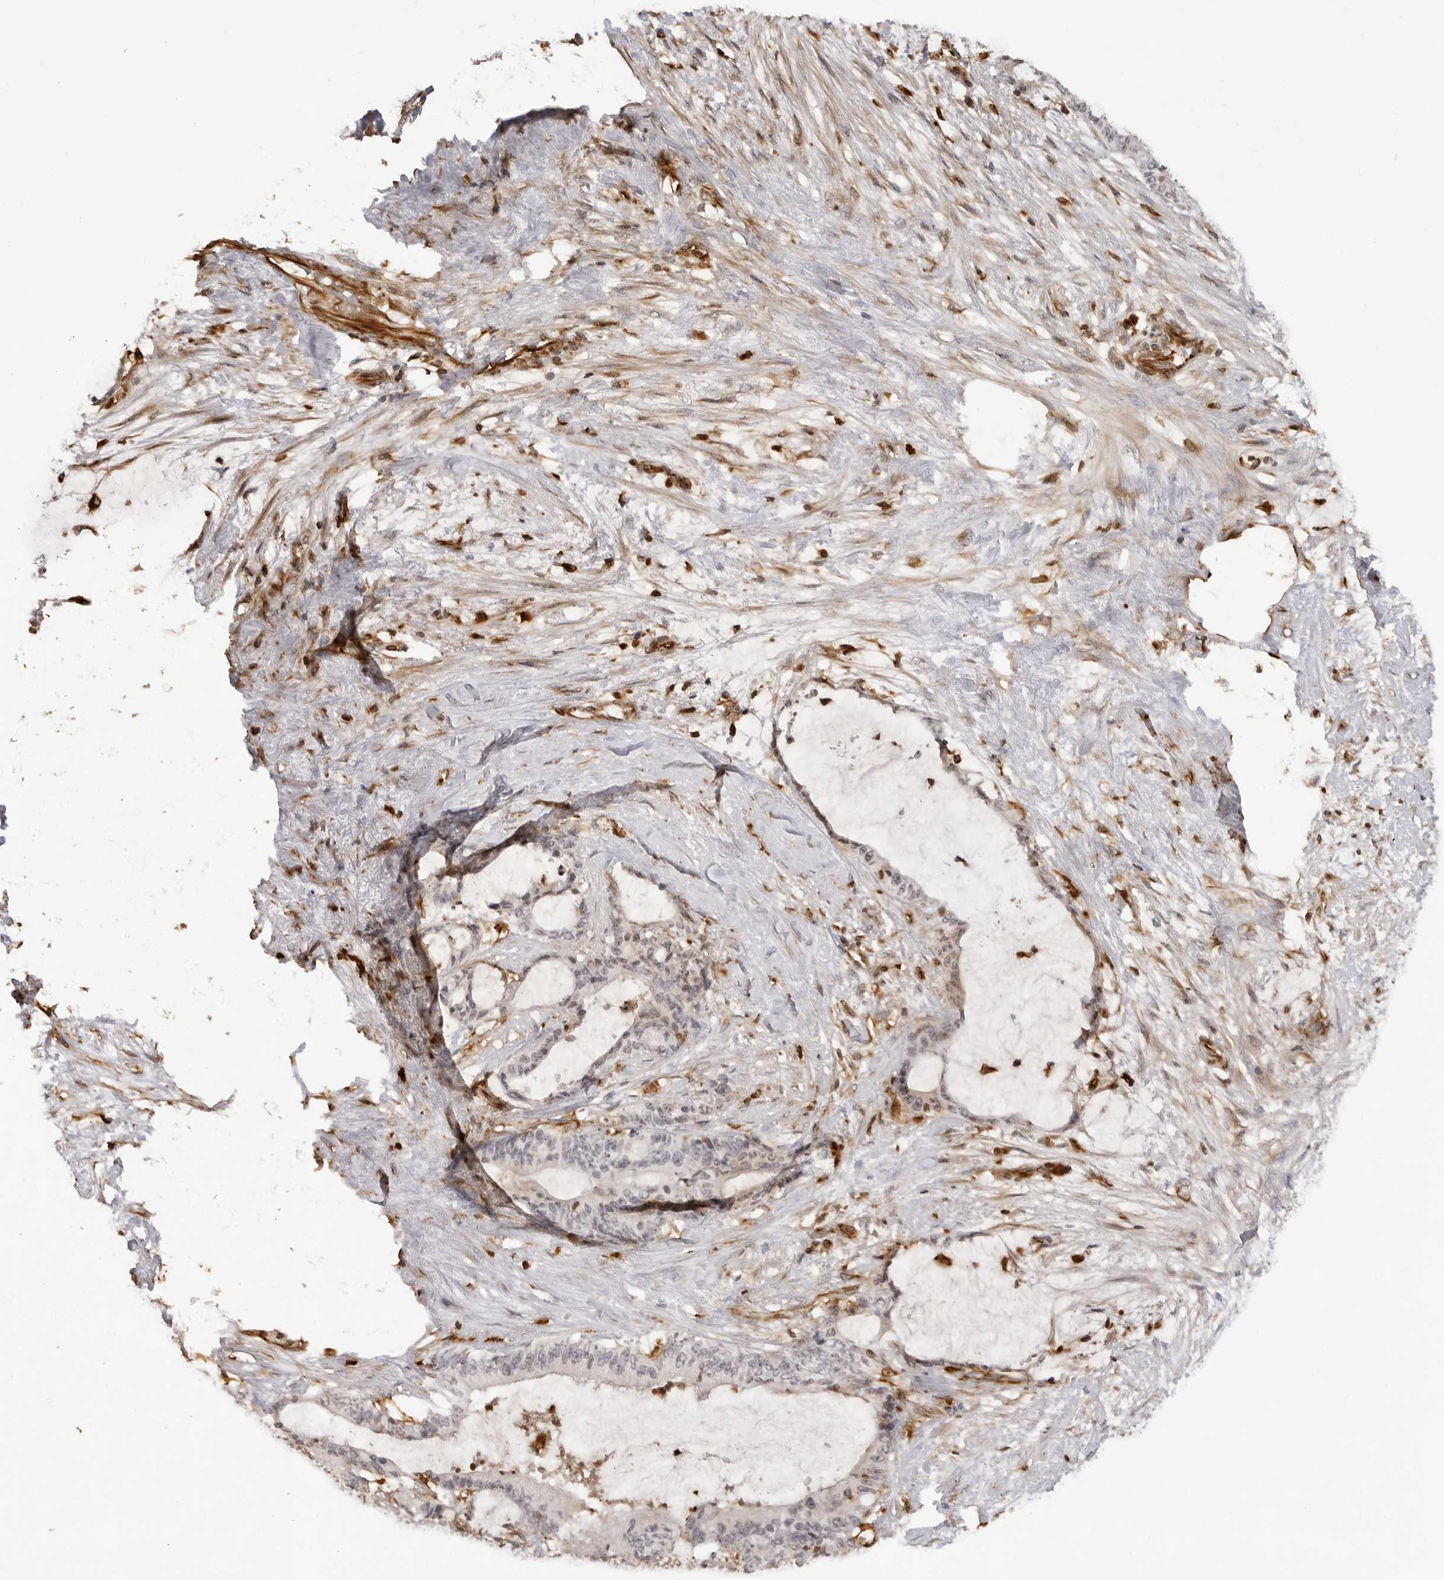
{"staining": {"intensity": "negative", "quantity": "none", "location": "none"}, "tissue": "liver cancer", "cell_type": "Tumor cells", "image_type": "cancer", "snomed": [{"axis": "morphology", "description": "Normal tissue, NOS"}, {"axis": "morphology", "description": "Cholangiocarcinoma"}, {"axis": "topography", "description": "Liver"}, {"axis": "topography", "description": "Peripheral nerve tissue"}], "caption": "DAB immunohistochemical staining of human cholangiocarcinoma (liver) demonstrates no significant expression in tumor cells.", "gene": "DYNLT5", "patient": {"sex": "female", "age": 73}}